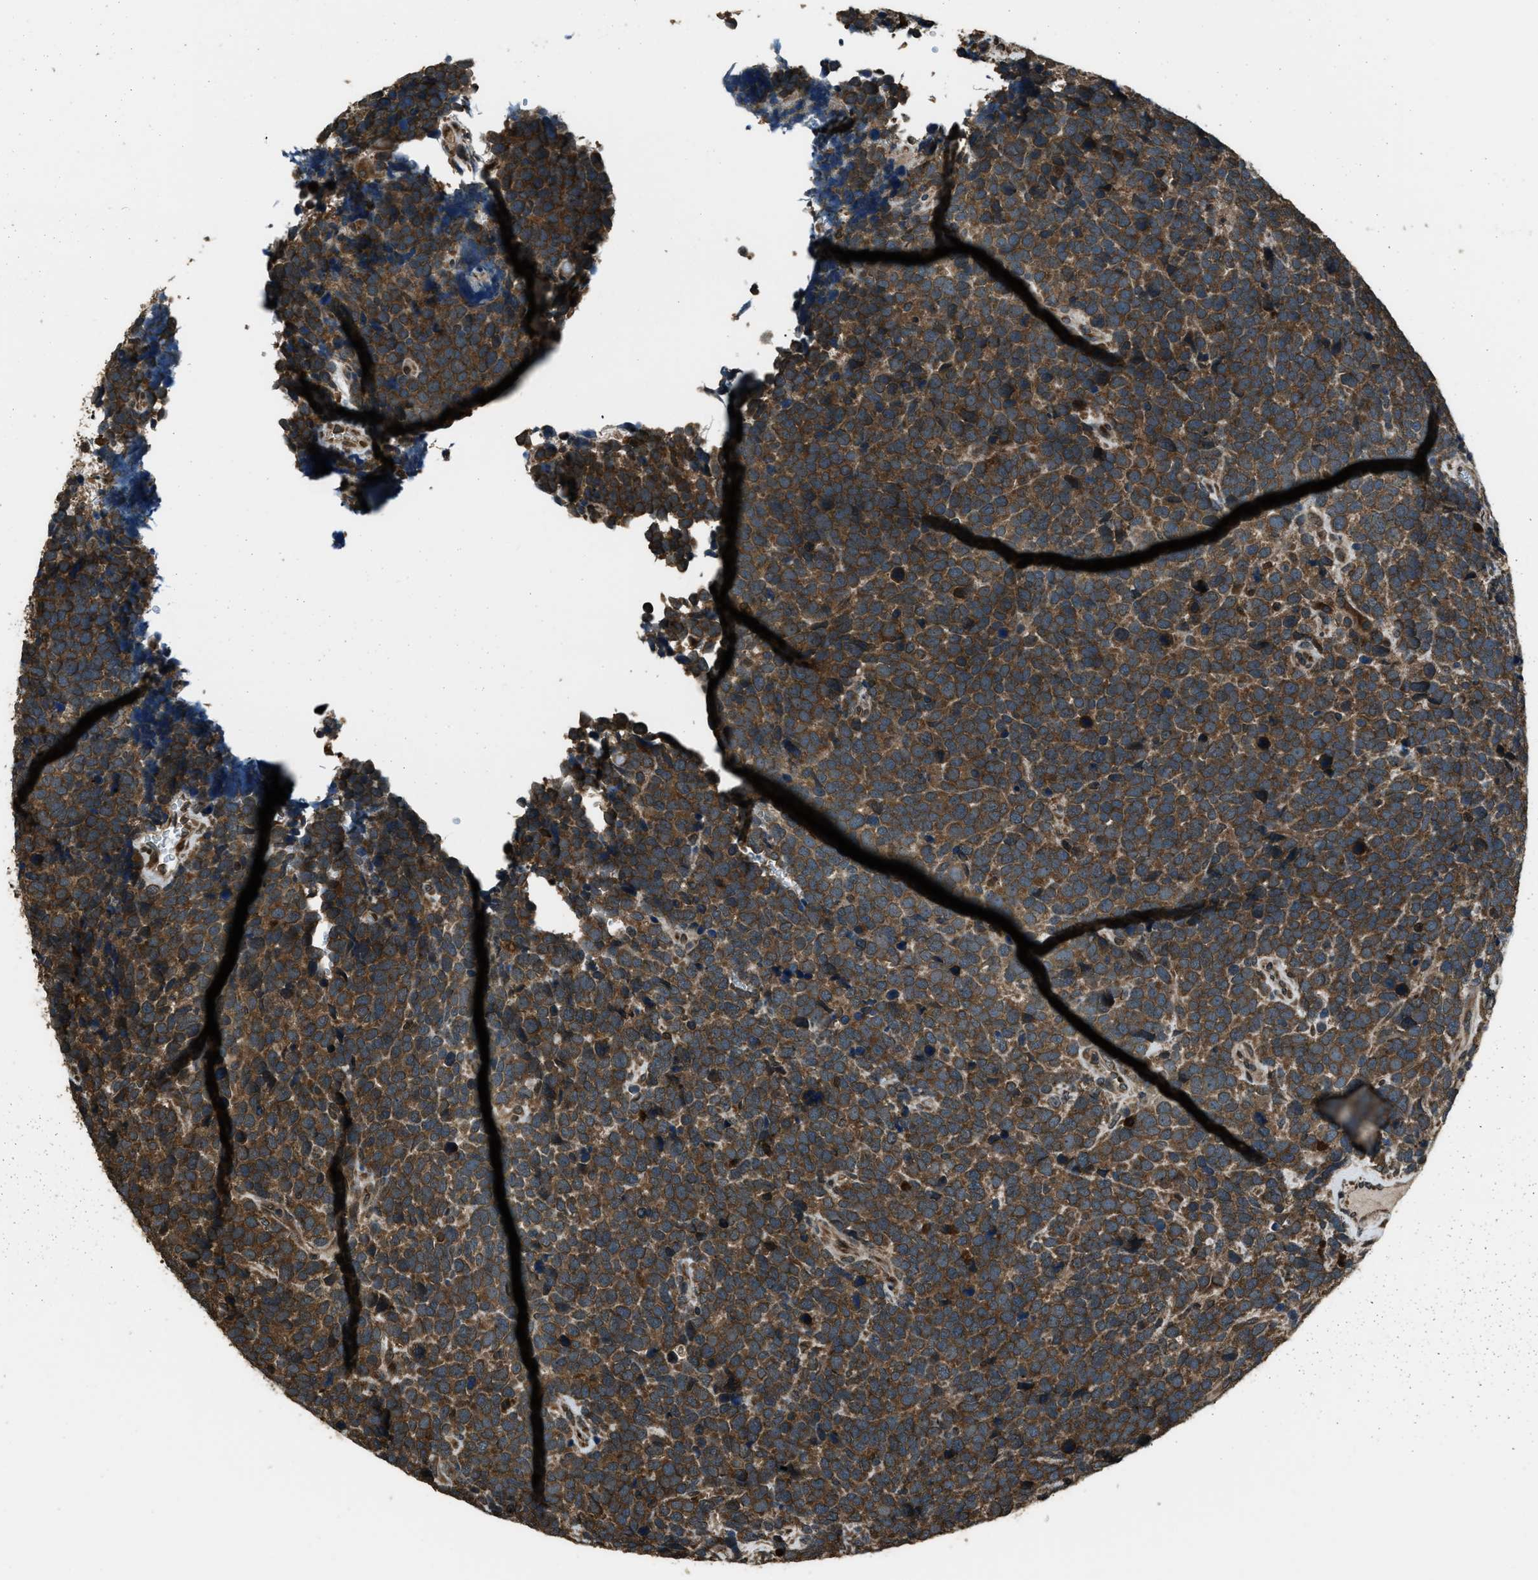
{"staining": {"intensity": "strong", "quantity": ">75%", "location": "cytoplasmic/membranous"}, "tissue": "urothelial cancer", "cell_type": "Tumor cells", "image_type": "cancer", "snomed": [{"axis": "morphology", "description": "Urothelial carcinoma, High grade"}, {"axis": "topography", "description": "Urinary bladder"}], "caption": "IHC image of neoplastic tissue: urothelial carcinoma (high-grade) stained using immunohistochemistry reveals high levels of strong protein expression localized specifically in the cytoplasmic/membranous of tumor cells, appearing as a cytoplasmic/membranous brown color.", "gene": "TRIM4", "patient": {"sex": "female", "age": 82}}